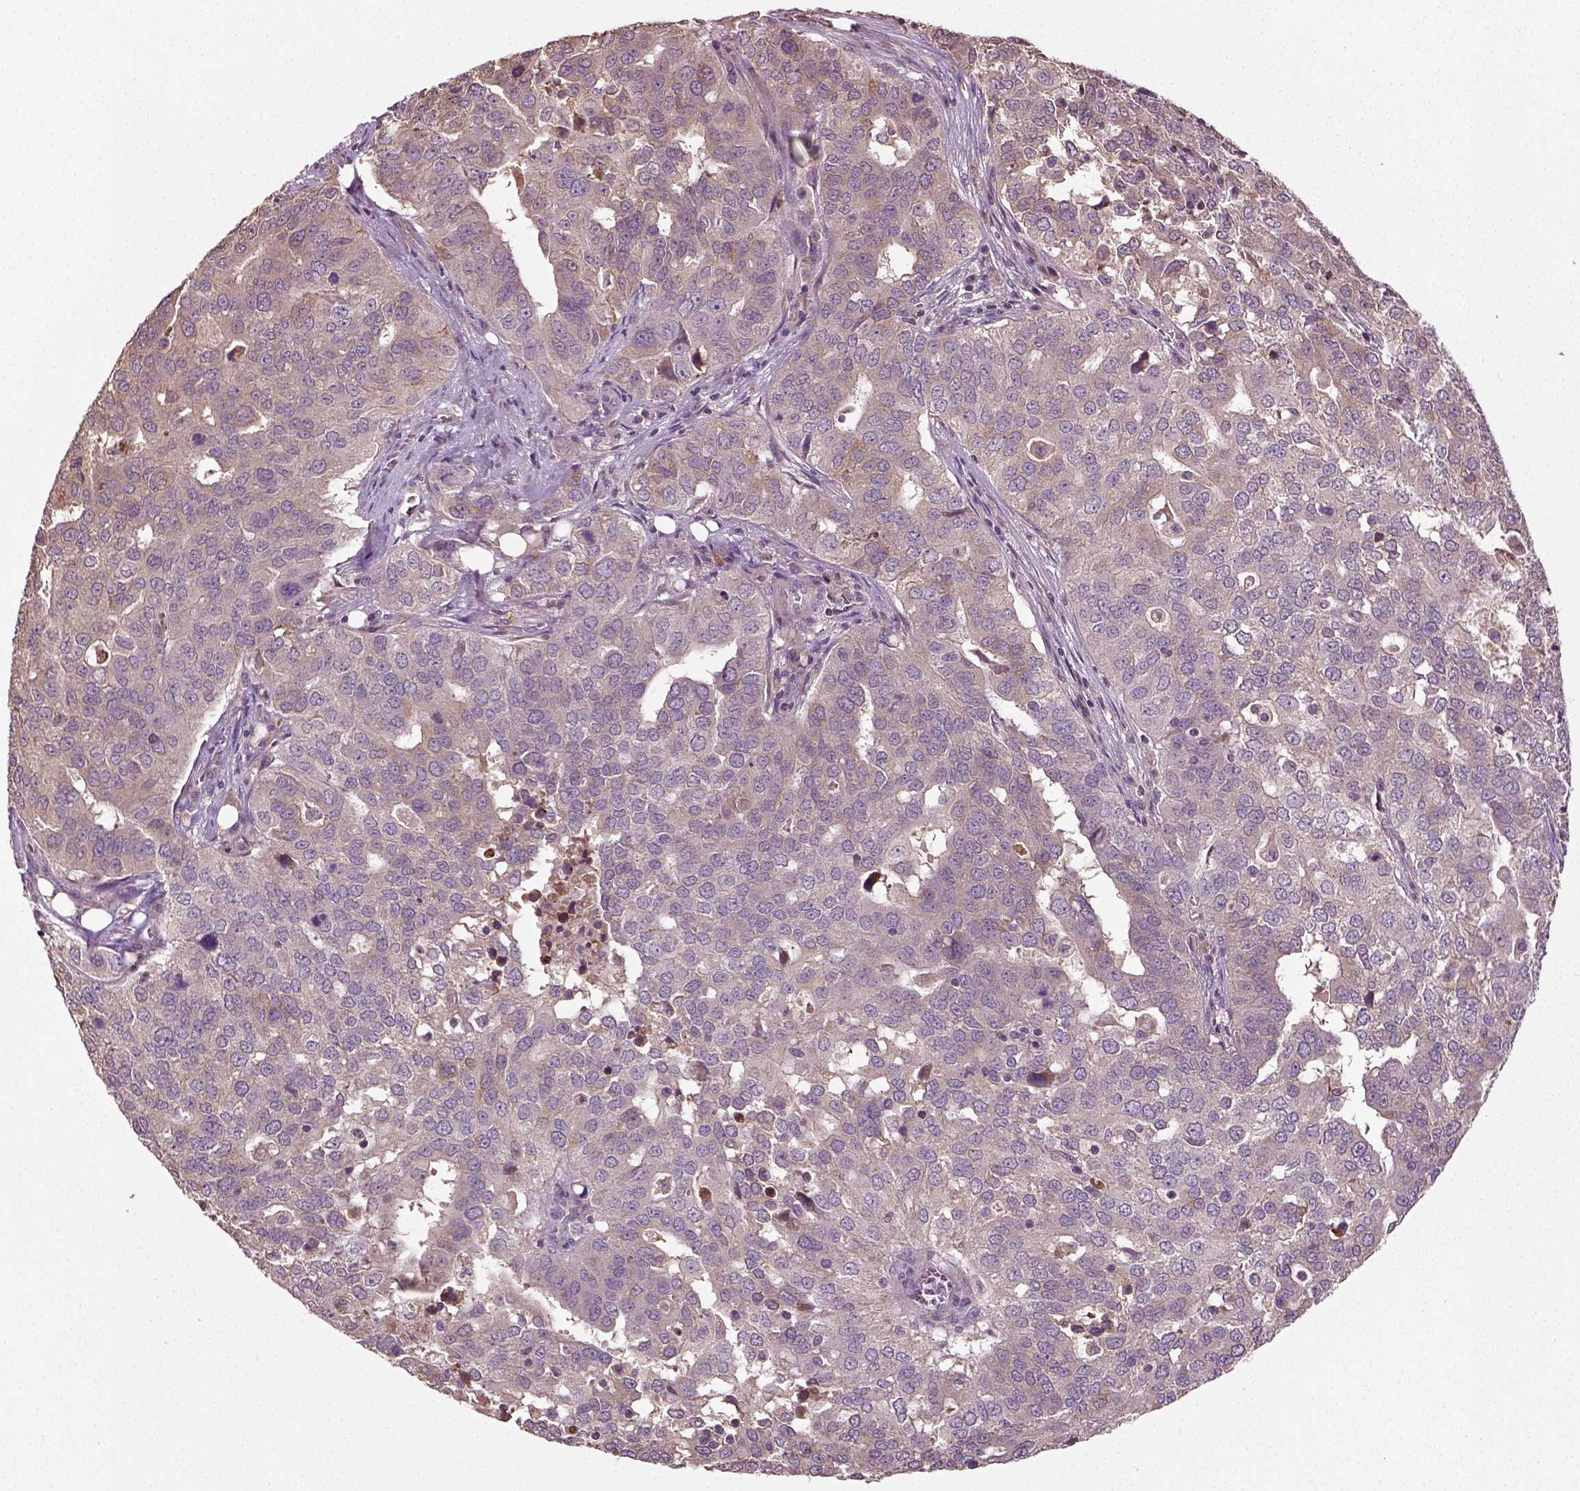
{"staining": {"intensity": "weak", "quantity": "25%-75%", "location": "cytoplasmic/membranous"}, "tissue": "ovarian cancer", "cell_type": "Tumor cells", "image_type": "cancer", "snomed": [{"axis": "morphology", "description": "Carcinoma, endometroid"}, {"axis": "topography", "description": "Soft tissue"}, {"axis": "topography", "description": "Ovary"}], "caption": "Ovarian cancer (endometroid carcinoma) was stained to show a protein in brown. There is low levels of weak cytoplasmic/membranous expression in about 25%-75% of tumor cells.", "gene": "ERV3-1", "patient": {"sex": "female", "age": 52}}